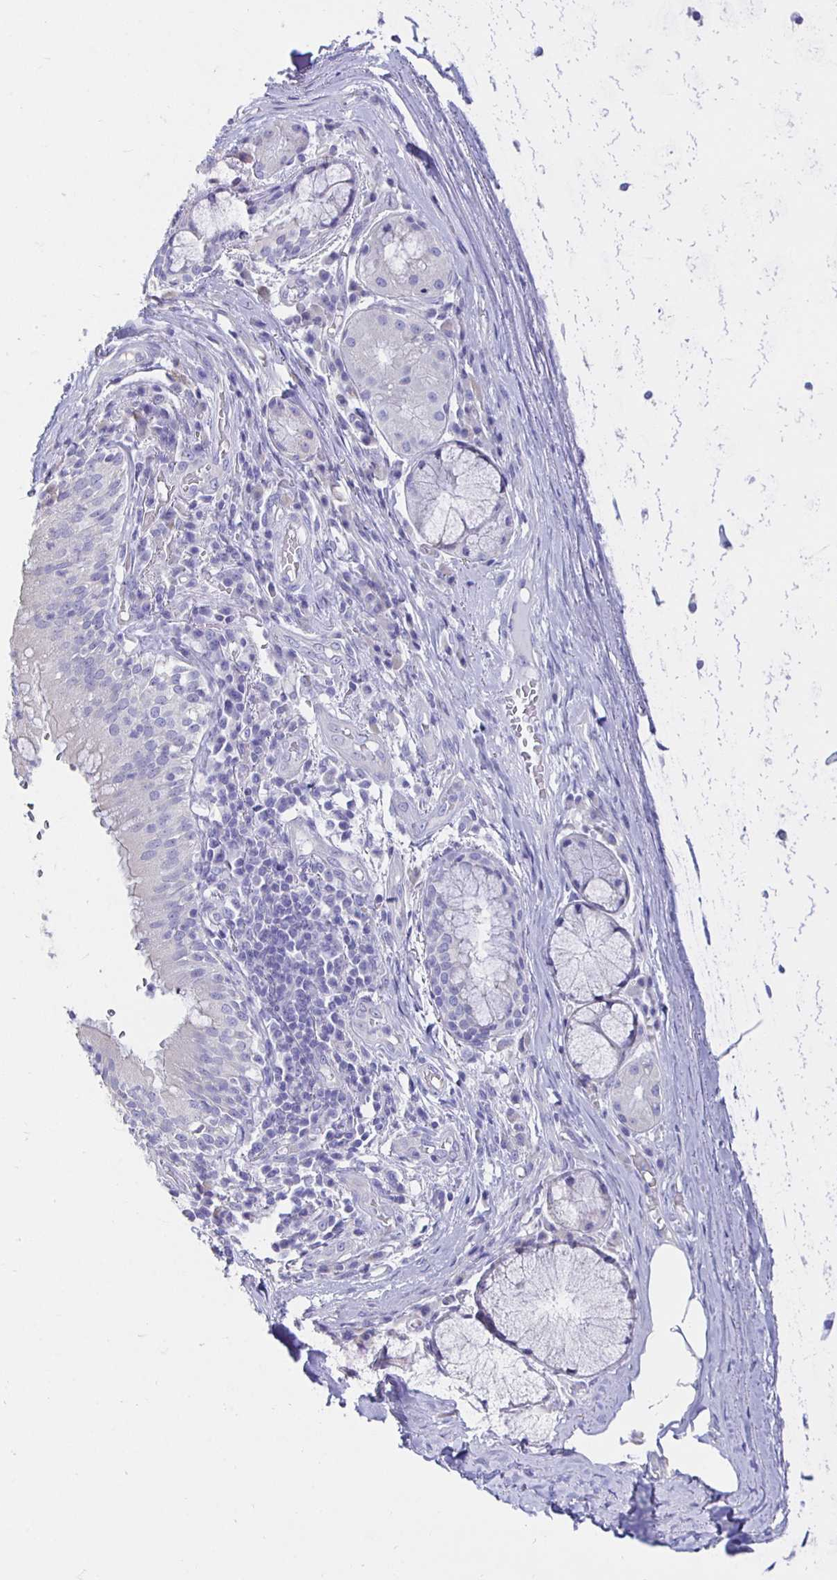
{"staining": {"intensity": "negative", "quantity": "none", "location": "none"}, "tissue": "bronchus", "cell_type": "Respiratory epithelial cells", "image_type": "normal", "snomed": [{"axis": "morphology", "description": "Normal tissue, NOS"}, {"axis": "topography", "description": "Cartilage tissue"}, {"axis": "topography", "description": "Bronchus"}], "caption": "DAB immunohistochemical staining of normal bronchus displays no significant expression in respiratory epithelial cells.", "gene": "UMOD", "patient": {"sex": "male", "age": 56}}